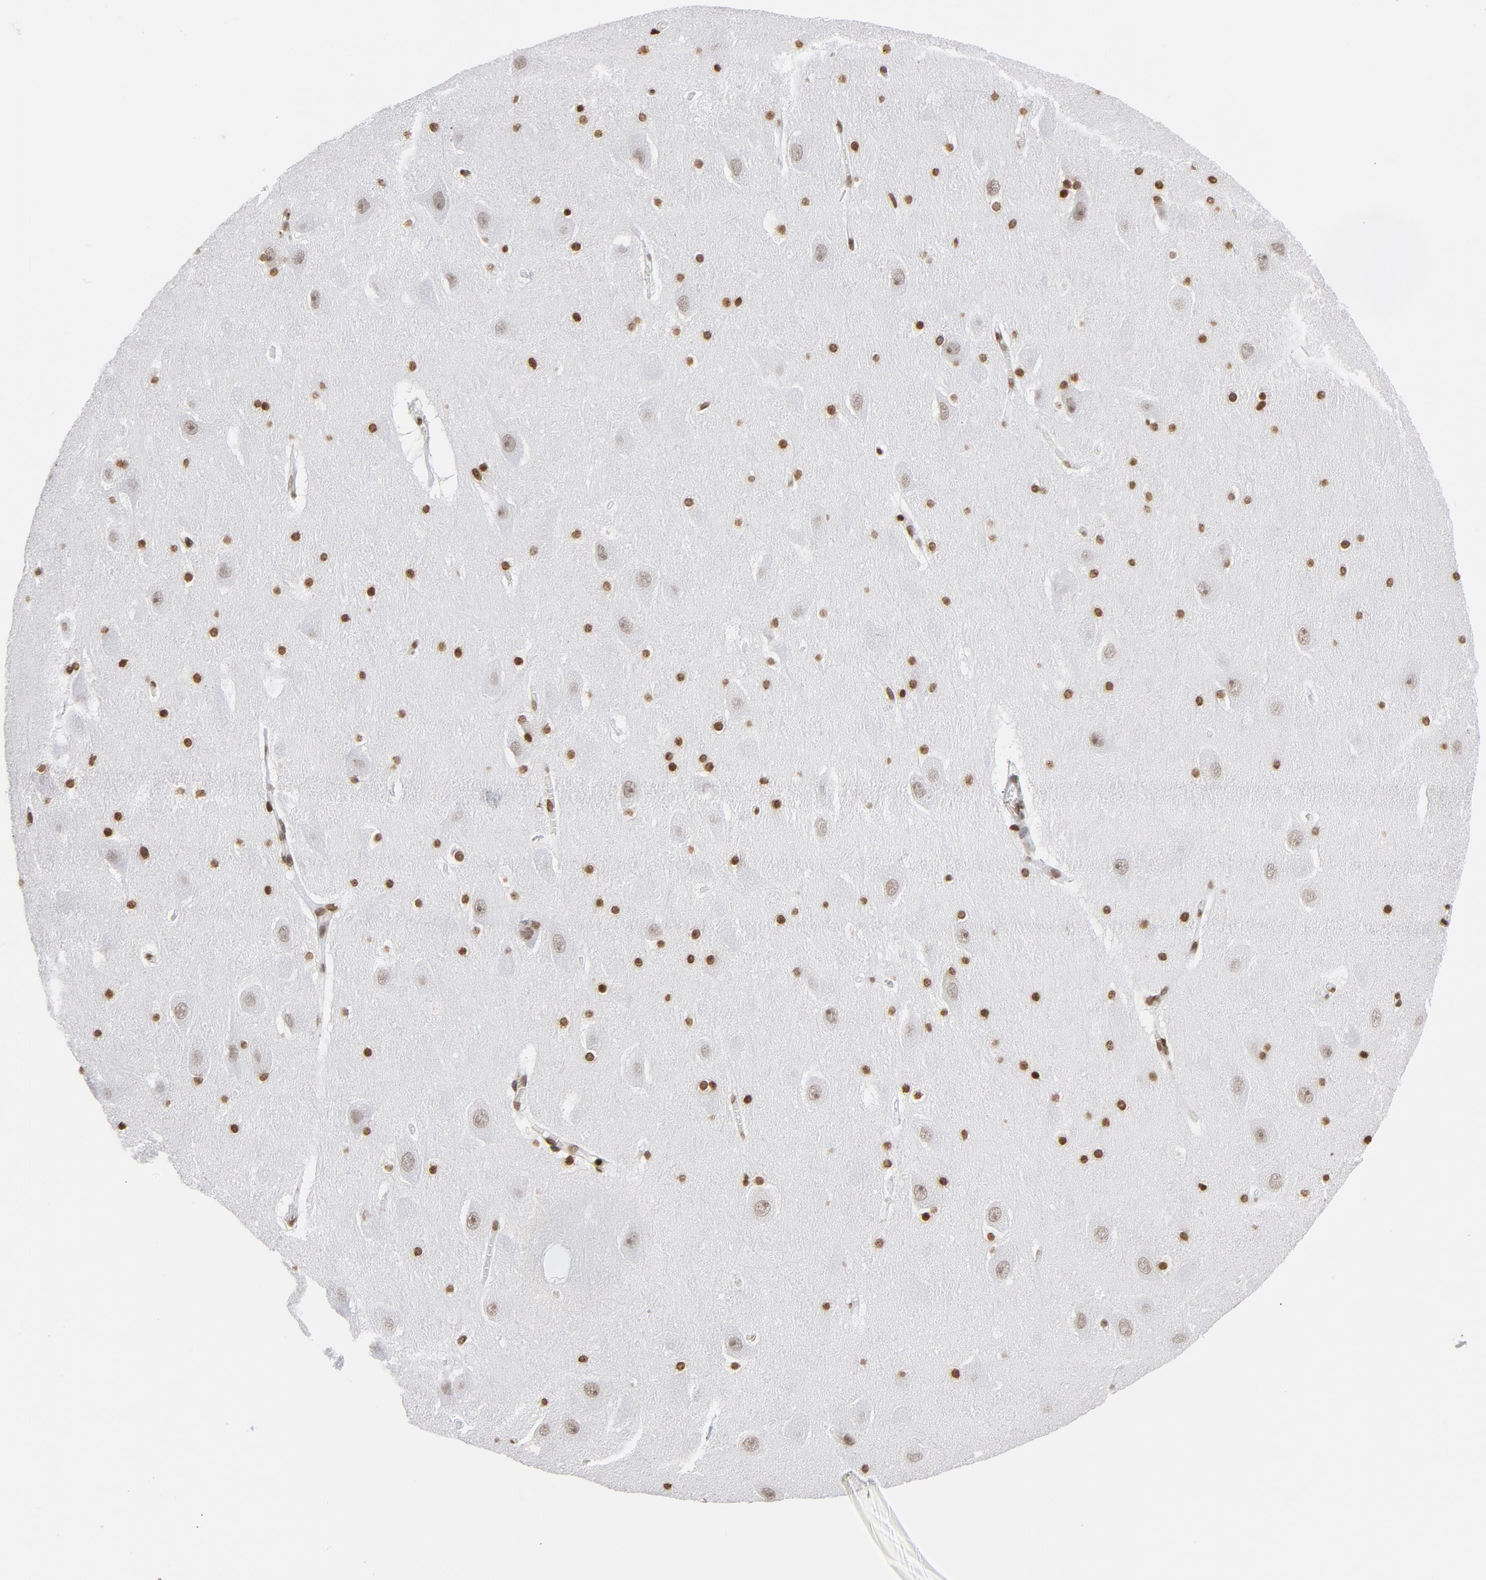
{"staining": {"intensity": "strong", "quantity": ">75%", "location": "nuclear"}, "tissue": "hippocampus", "cell_type": "Glial cells", "image_type": "normal", "snomed": [{"axis": "morphology", "description": "Normal tissue, NOS"}, {"axis": "topography", "description": "Hippocampus"}], "caption": "High-power microscopy captured an immunohistochemistry (IHC) photomicrograph of unremarkable hippocampus, revealing strong nuclear expression in approximately >75% of glial cells. (DAB (3,3'-diaminobenzidine) IHC with brightfield microscopy, high magnification).", "gene": "H2AC12", "patient": {"sex": "male", "age": 45}}